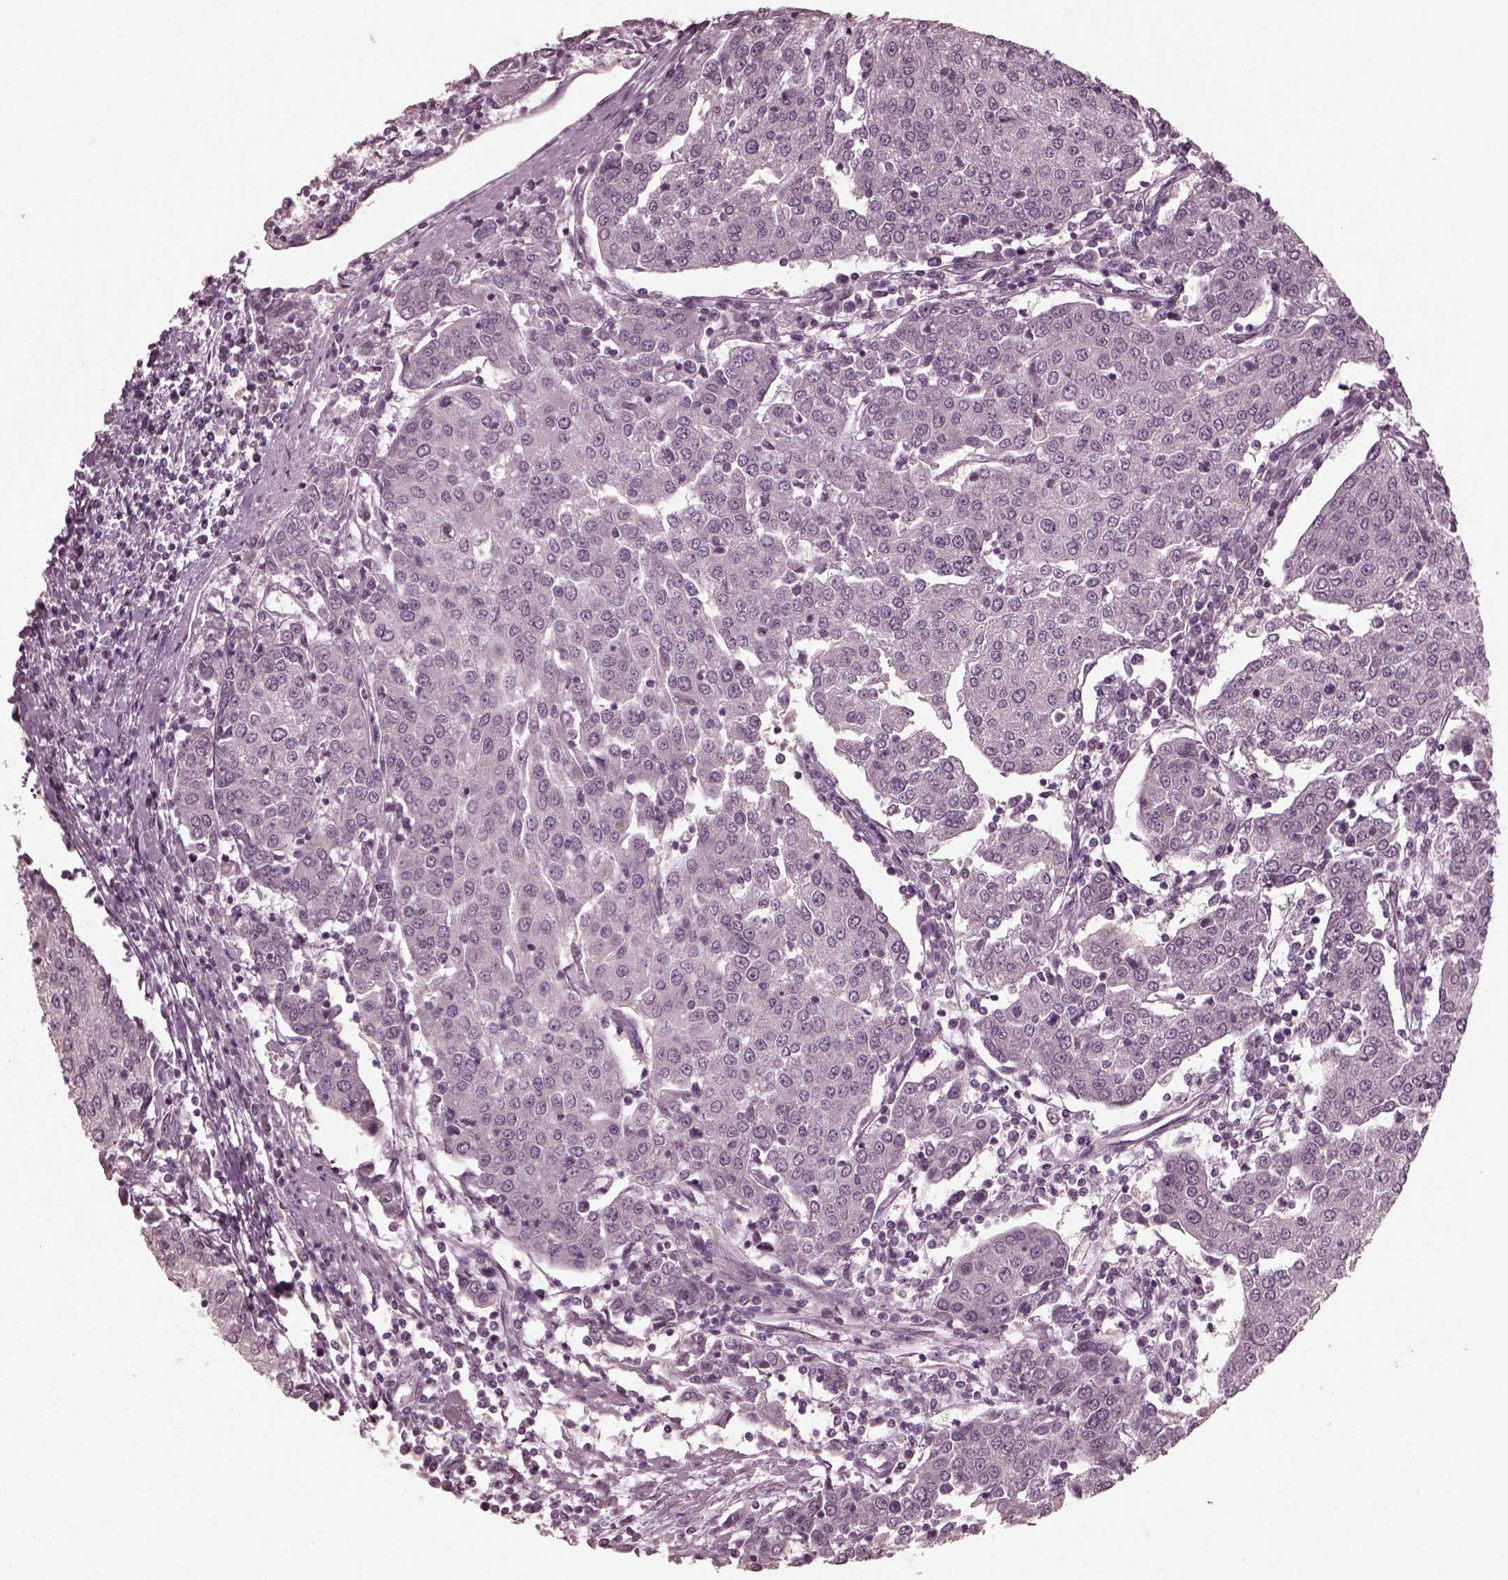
{"staining": {"intensity": "negative", "quantity": "none", "location": "none"}, "tissue": "urothelial cancer", "cell_type": "Tumor cells", "image_type": "cancer", "snomed": [{"axis": "morphology", "description": "Urothelial carcinoma, High grade"}, {"axis": "topography", "description": "Urinary bladder"}], "caption": "High-grade urothelial carcinoma stained for a protein using IHC displays no staining tumor cells.", "gene": "RGS7", "patient": {"sex": "female", "age": 85}}